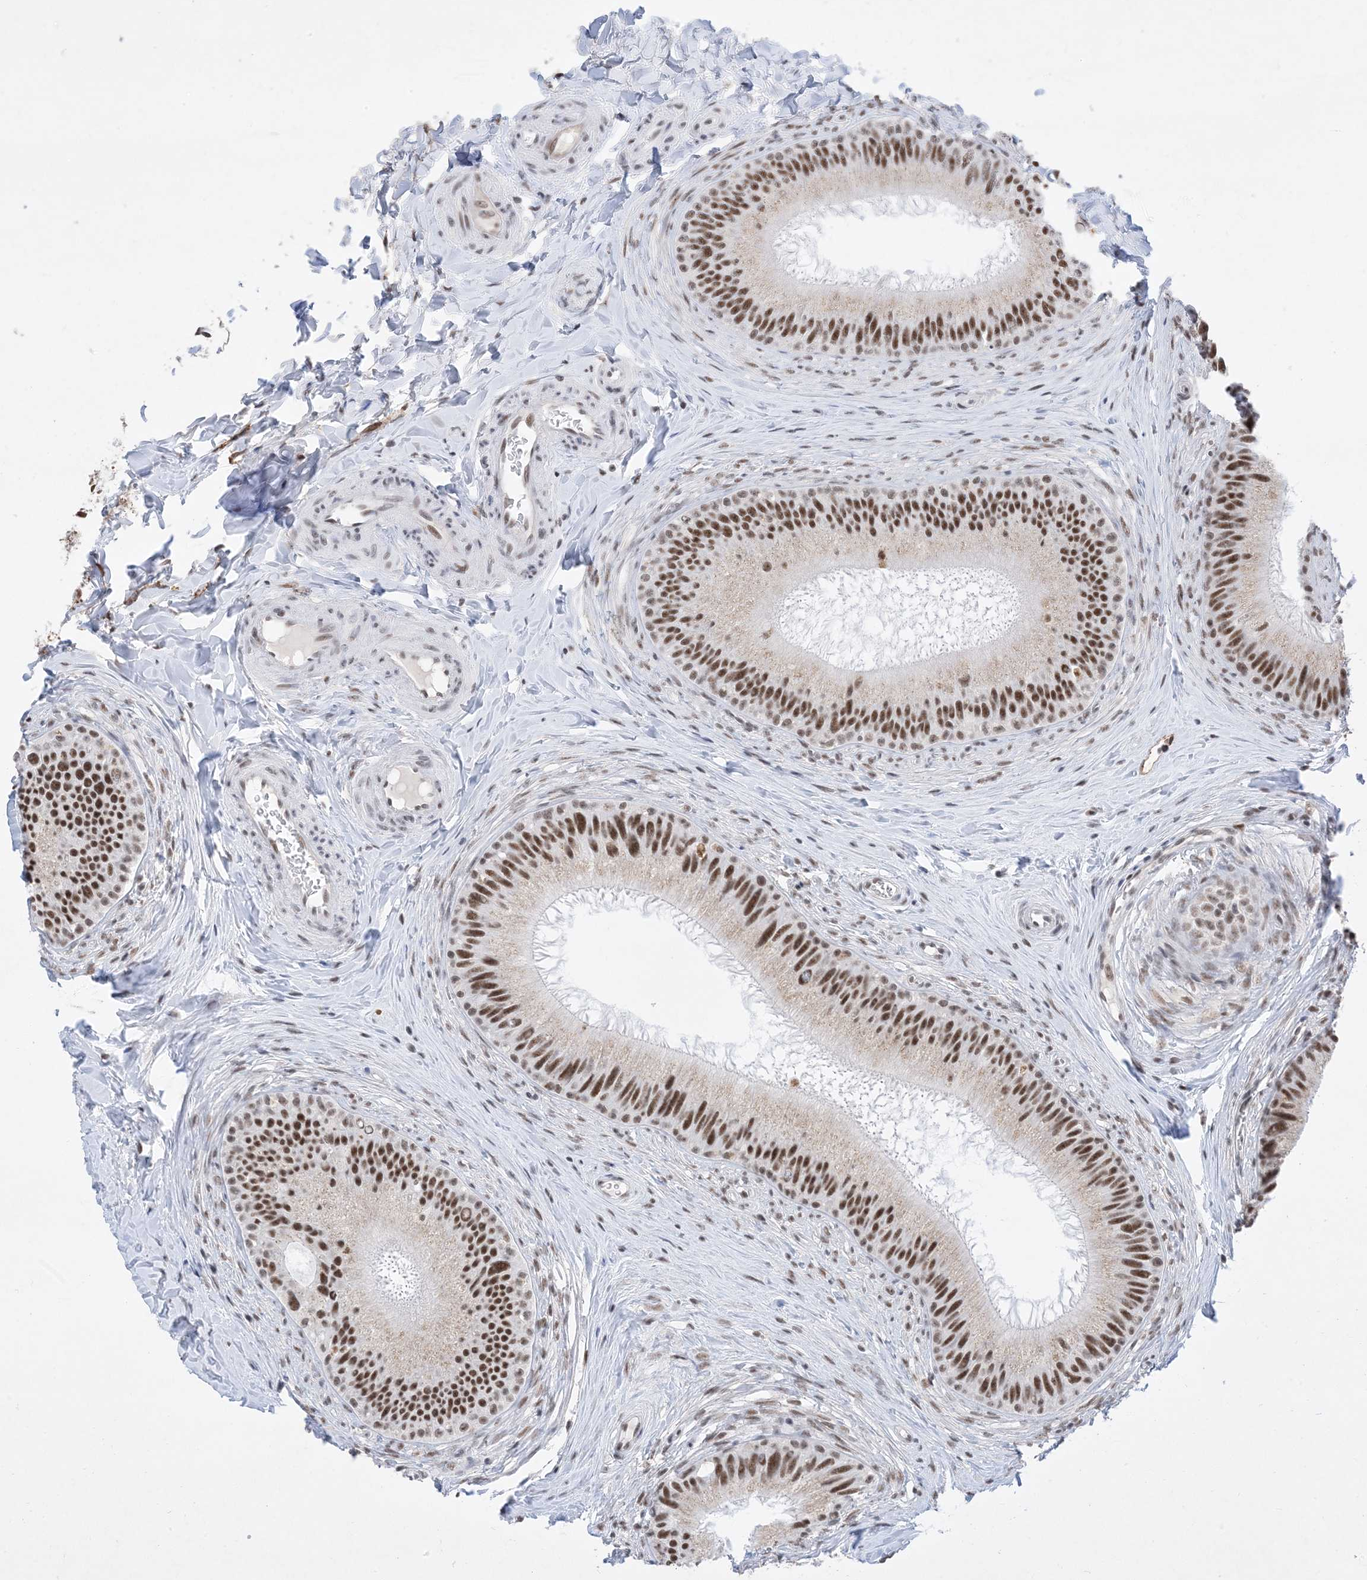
{"staining": {"intensity": "strong", "quantity": ">75%", "location": "cytoplasmic/membranous,nuclear"}, "tissue": "epididymis", "cell_type": "Glandular cells", "image_type": "normal", "snomed": [{"axis": "morphology", "description": "Normal tissue, NOS"}, {"axis": "topography", "description": "Epididymis"}], "caption": "This is an image of IHC staining of benign epididymis, which shows strong staining in the cytoplasmic/membranous,nuclear of glandular cells.", "gene": "SF3A3", "patient": {"sex": "male", "age": 27}}